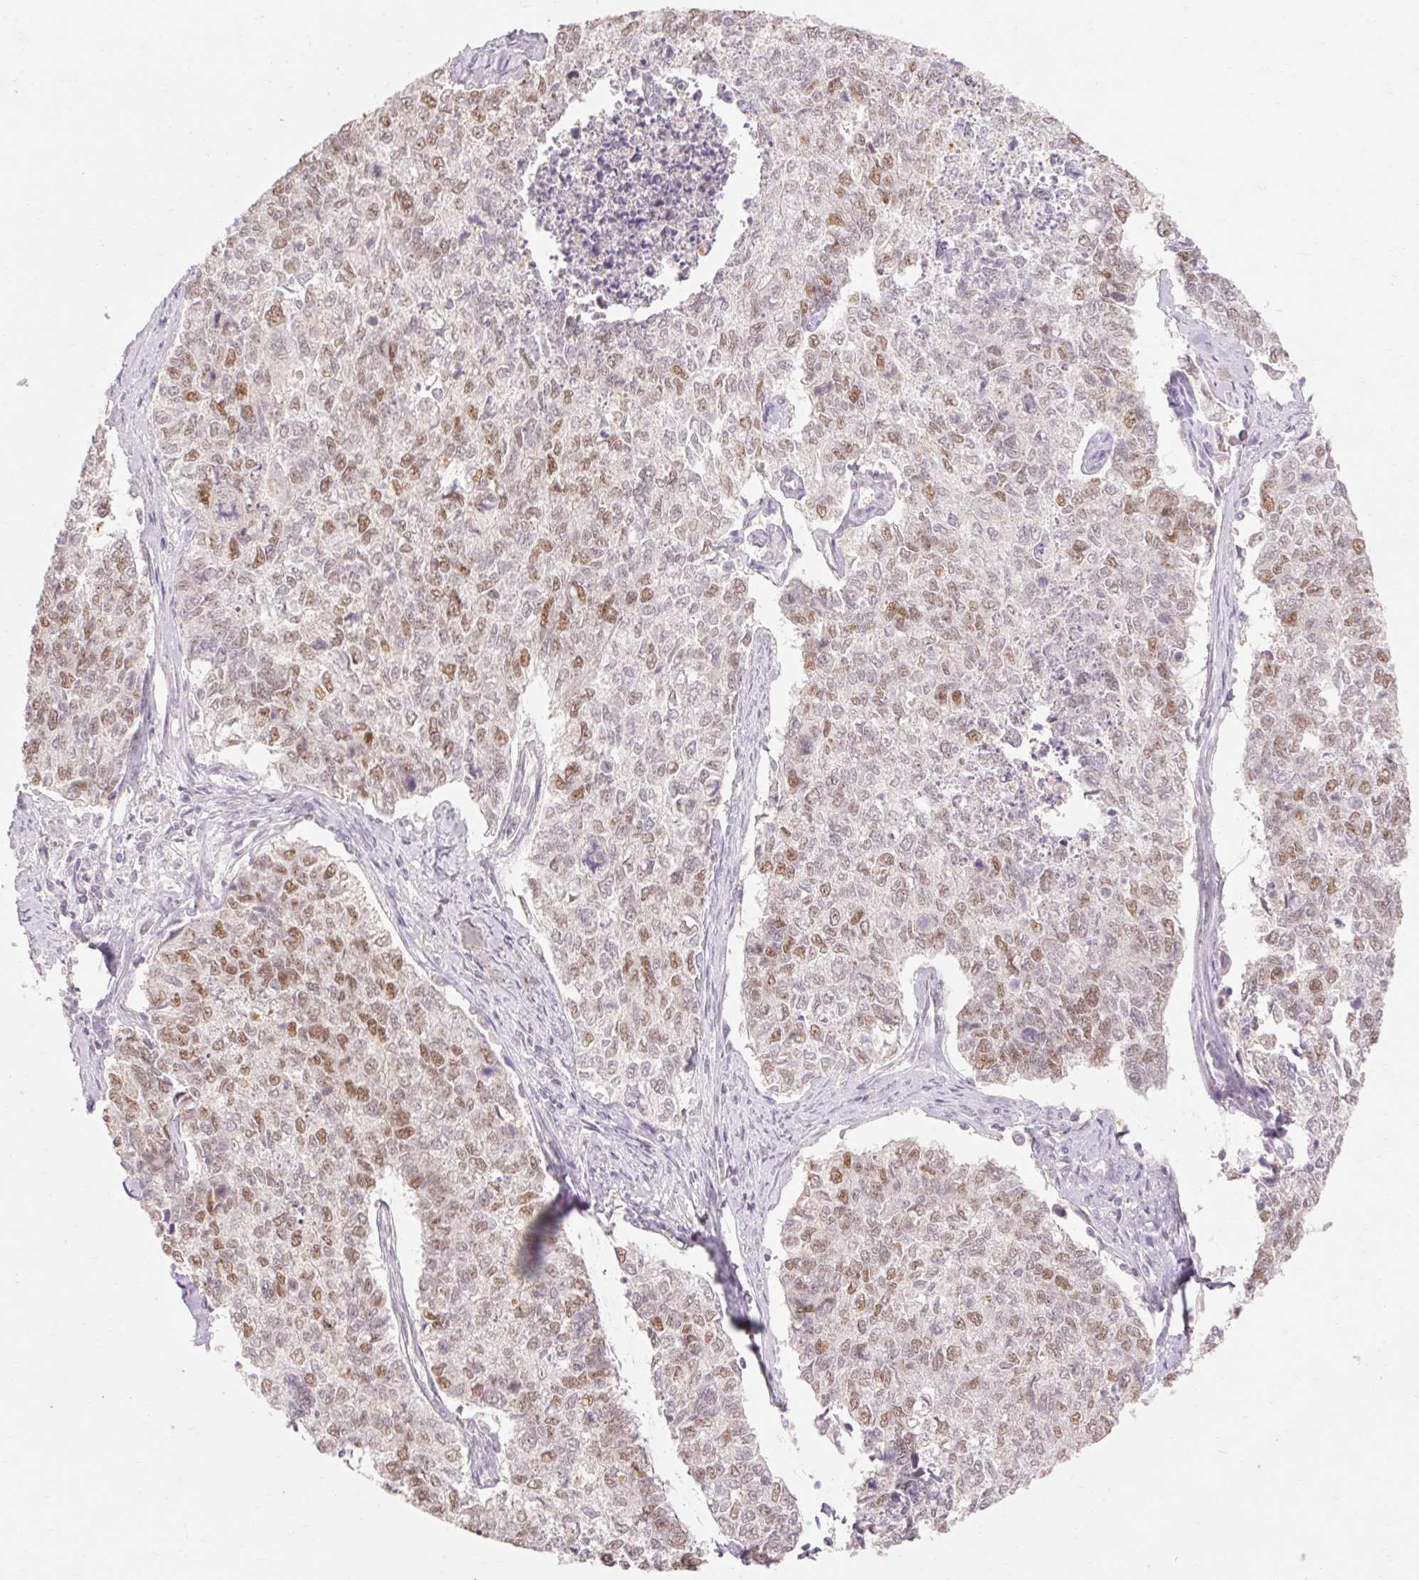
{"staining": {"intensity": "moderate", "quantity": "25%-75%", "location": "nuclear"}, "tissue": "cervical cancer", "cell_type": "Tumor cells", "image_type": "cancer", "snomed": [{"axis": "morphology", "description": "Adenocarcinoma, NOS"}, {"axis": "topography", "description": "Cervix"}], "caption": "A micrograph showing moderate nuclear expression in about 25%-75% of tumor cells in adenocarcinoma (cervical), as visualized by brown immunohistochemical staining.", "gene": "SKP2", "patient": {"sex": "female", "age": 63}}